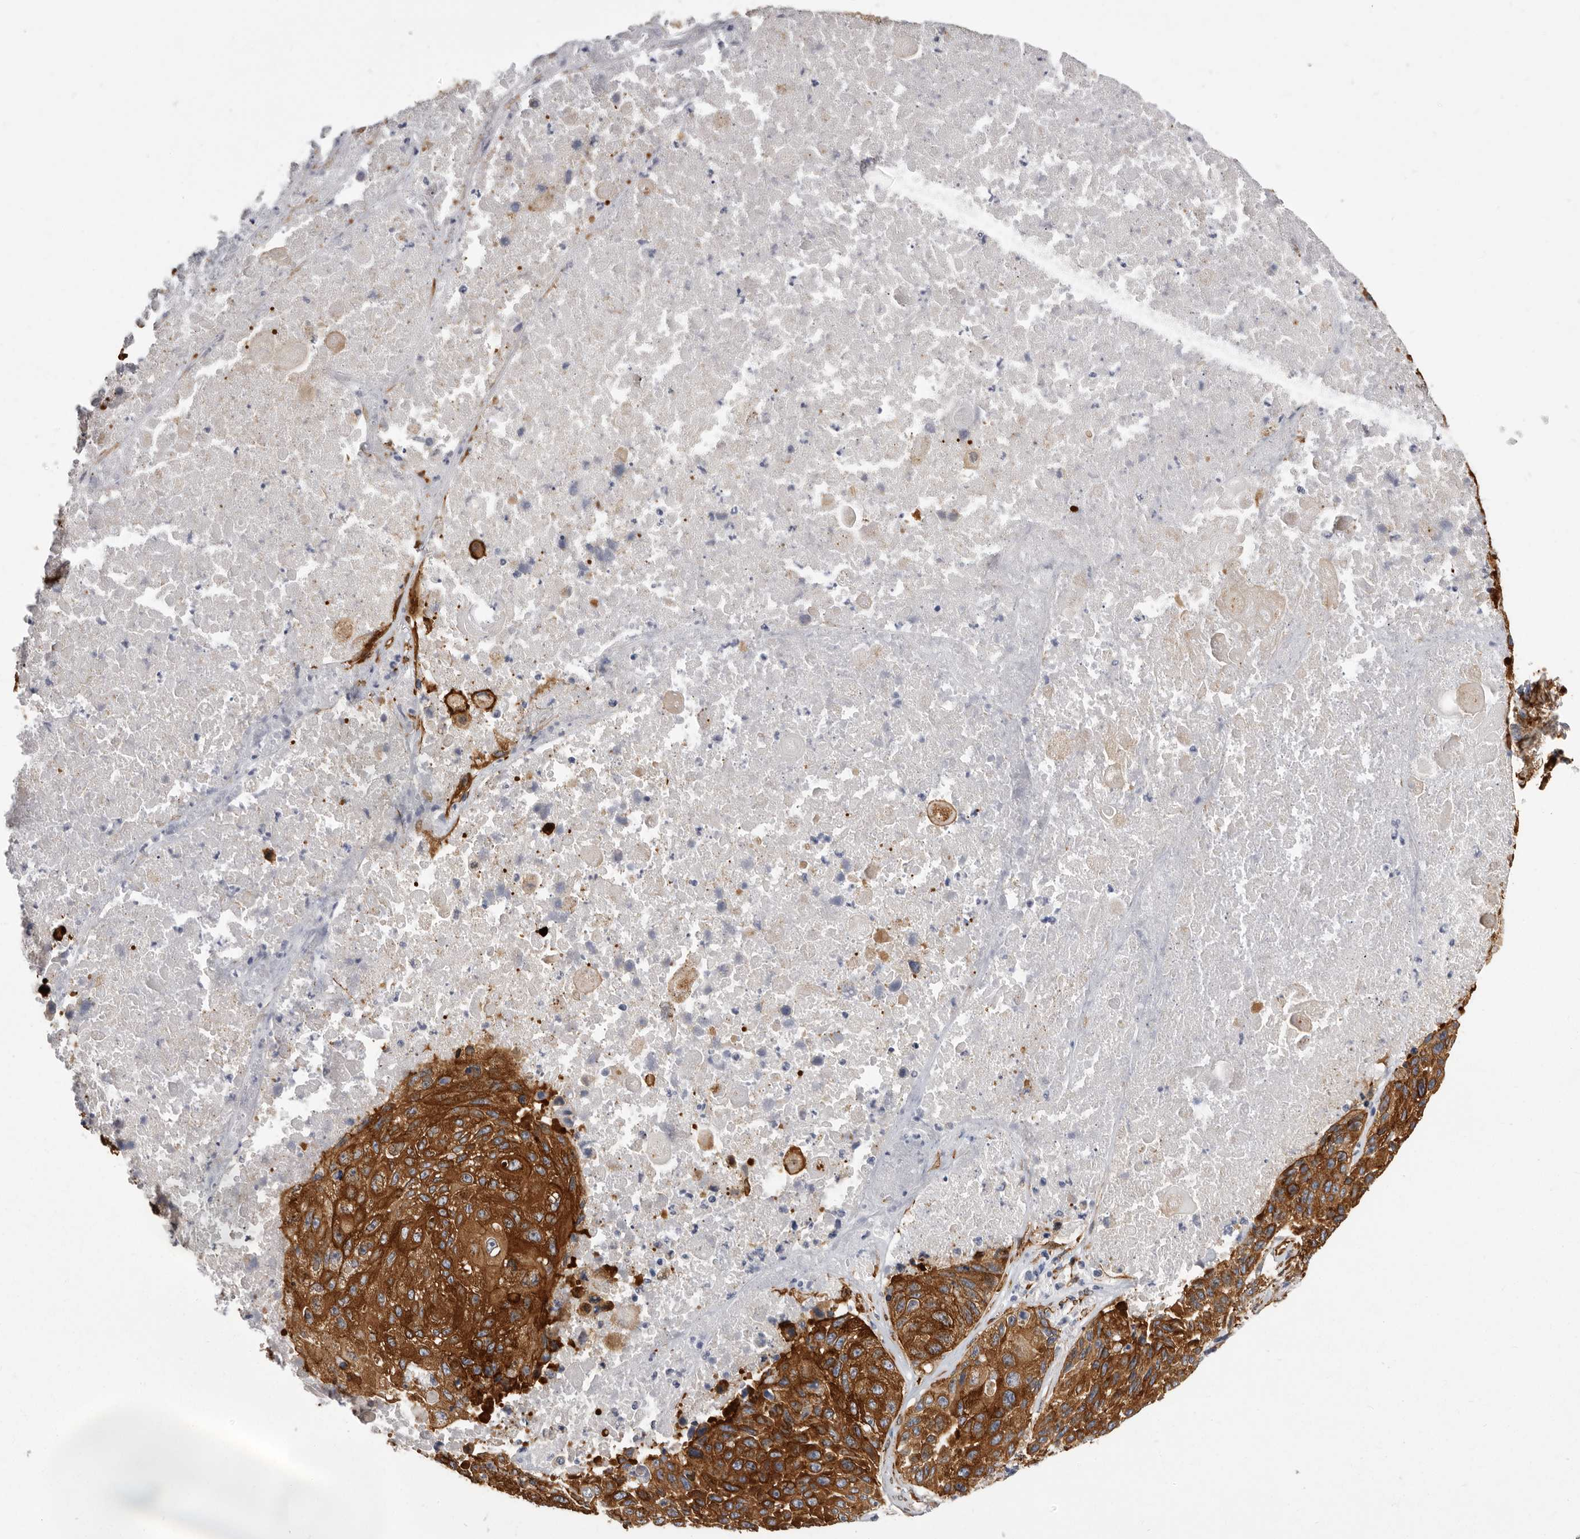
{"staining": {"intensity": "strong", "quantity": ">75%", "location": "cytoplasmic/membranous"}, "tissue": "lung cancer", "cell_type": "Tumor cells", "image_type": "cancer", "snomed": [{"axis": "morphology", "description": "Squamous cell carcinoma, NOS"}, {"axis": "topography", "description": "Lung"}], "caption": "Strong cytoplasmic/membranous staining is identified in about >75% of tumor cells in lung cancer (squamous cell carcinoma). The staining was performed using DAB, with brown indicating positive protein expression. Nuclei are stained blue with hematoxylin.", "gene": "ENAH", "patient": {"sex": "male", "age": 61}}